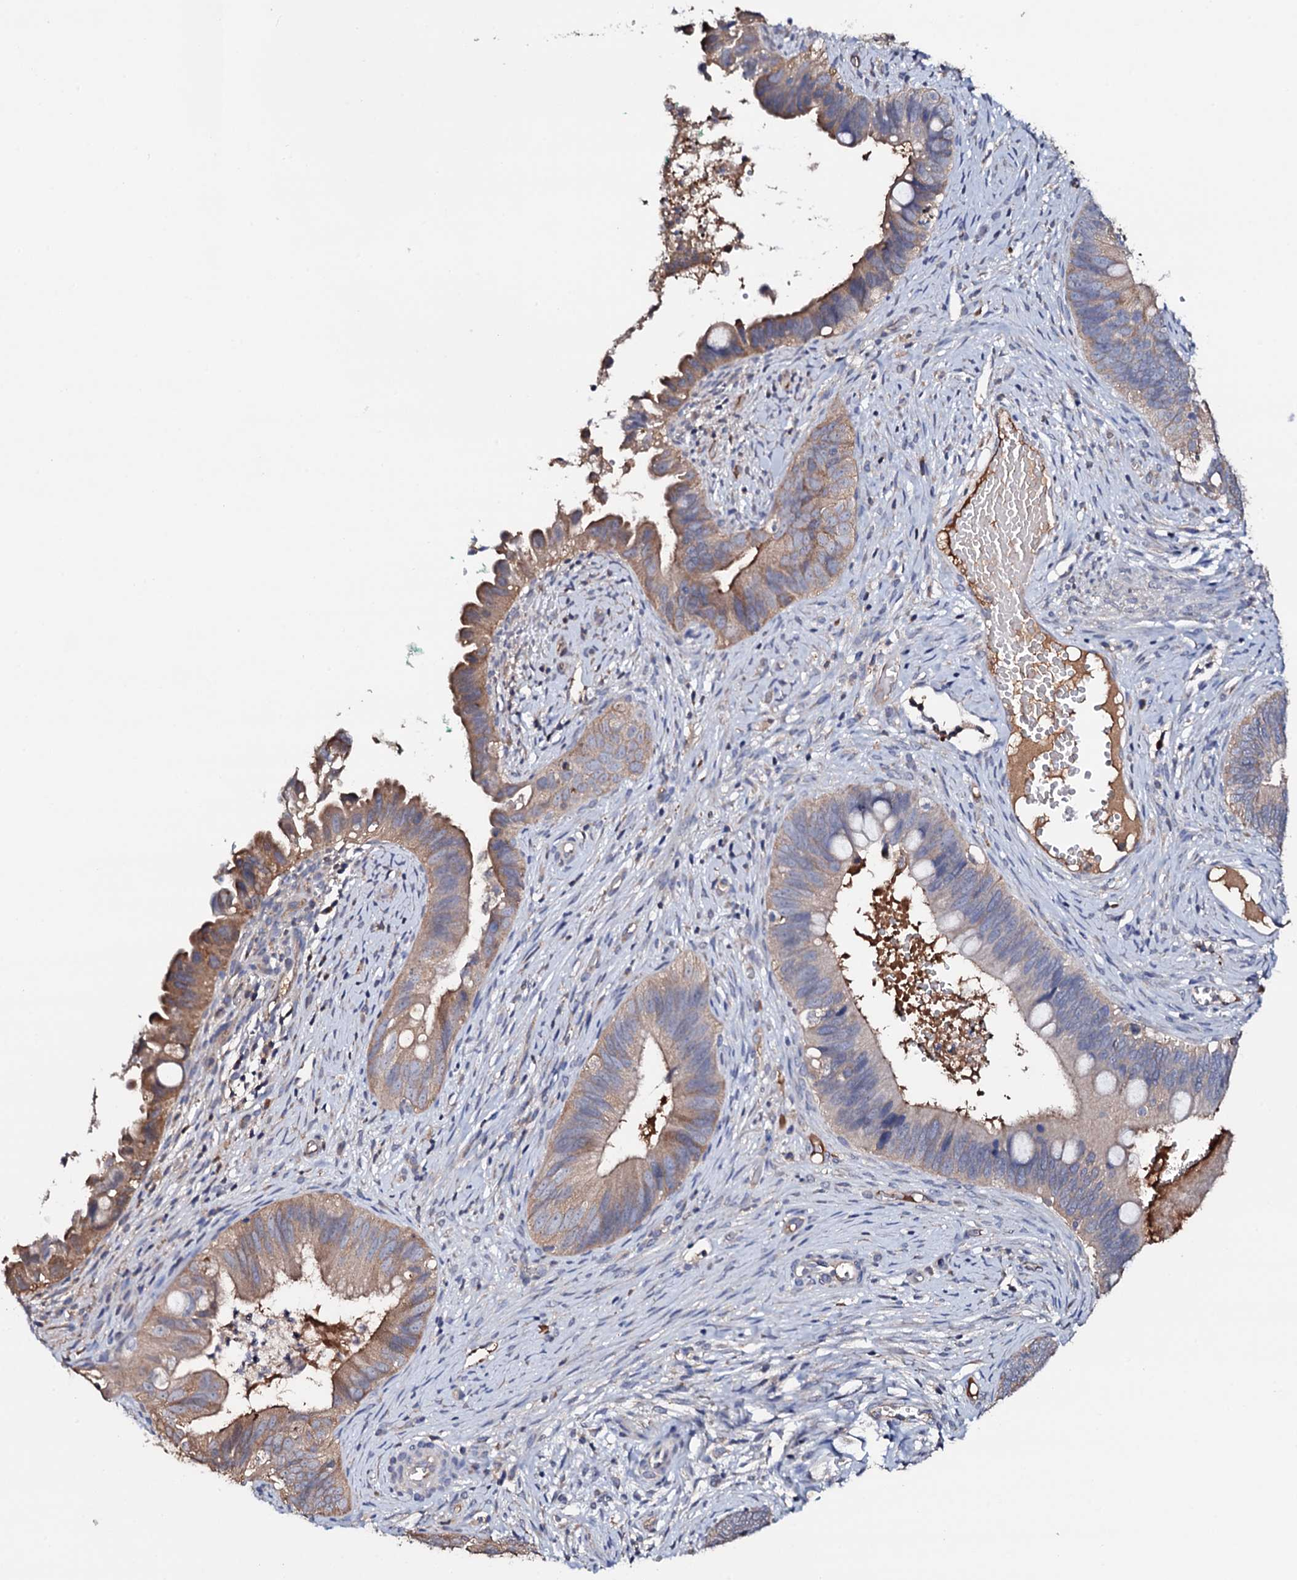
{"staining": {"intensity": "moderate", "quantity": "<25%", "location": "cytoplasmic/membranous"}, "tissue": "cervical cancer", "cell_type": "Tumor cells", "image_type": "cancer", "snomed": [{"axis": "morphology", "description": "Adenocarcinoma, NOS"}, {"axis": "topography", "description": "Cervix"}], "caption": "High-power microscopy captured an immunohistochemistry image of cervical adenocarcinoma, revealing moderate cytoplasmic/membranous staining in about <25% of tumor cells. Using DAB (3,3'-diaminobenzidine) (brown) and hematoxylin (blue) stains, captured at high magnification using brightfield microscopy.", "gene": "TCAF2", "patient": {"sex": "female", "age": 42}}